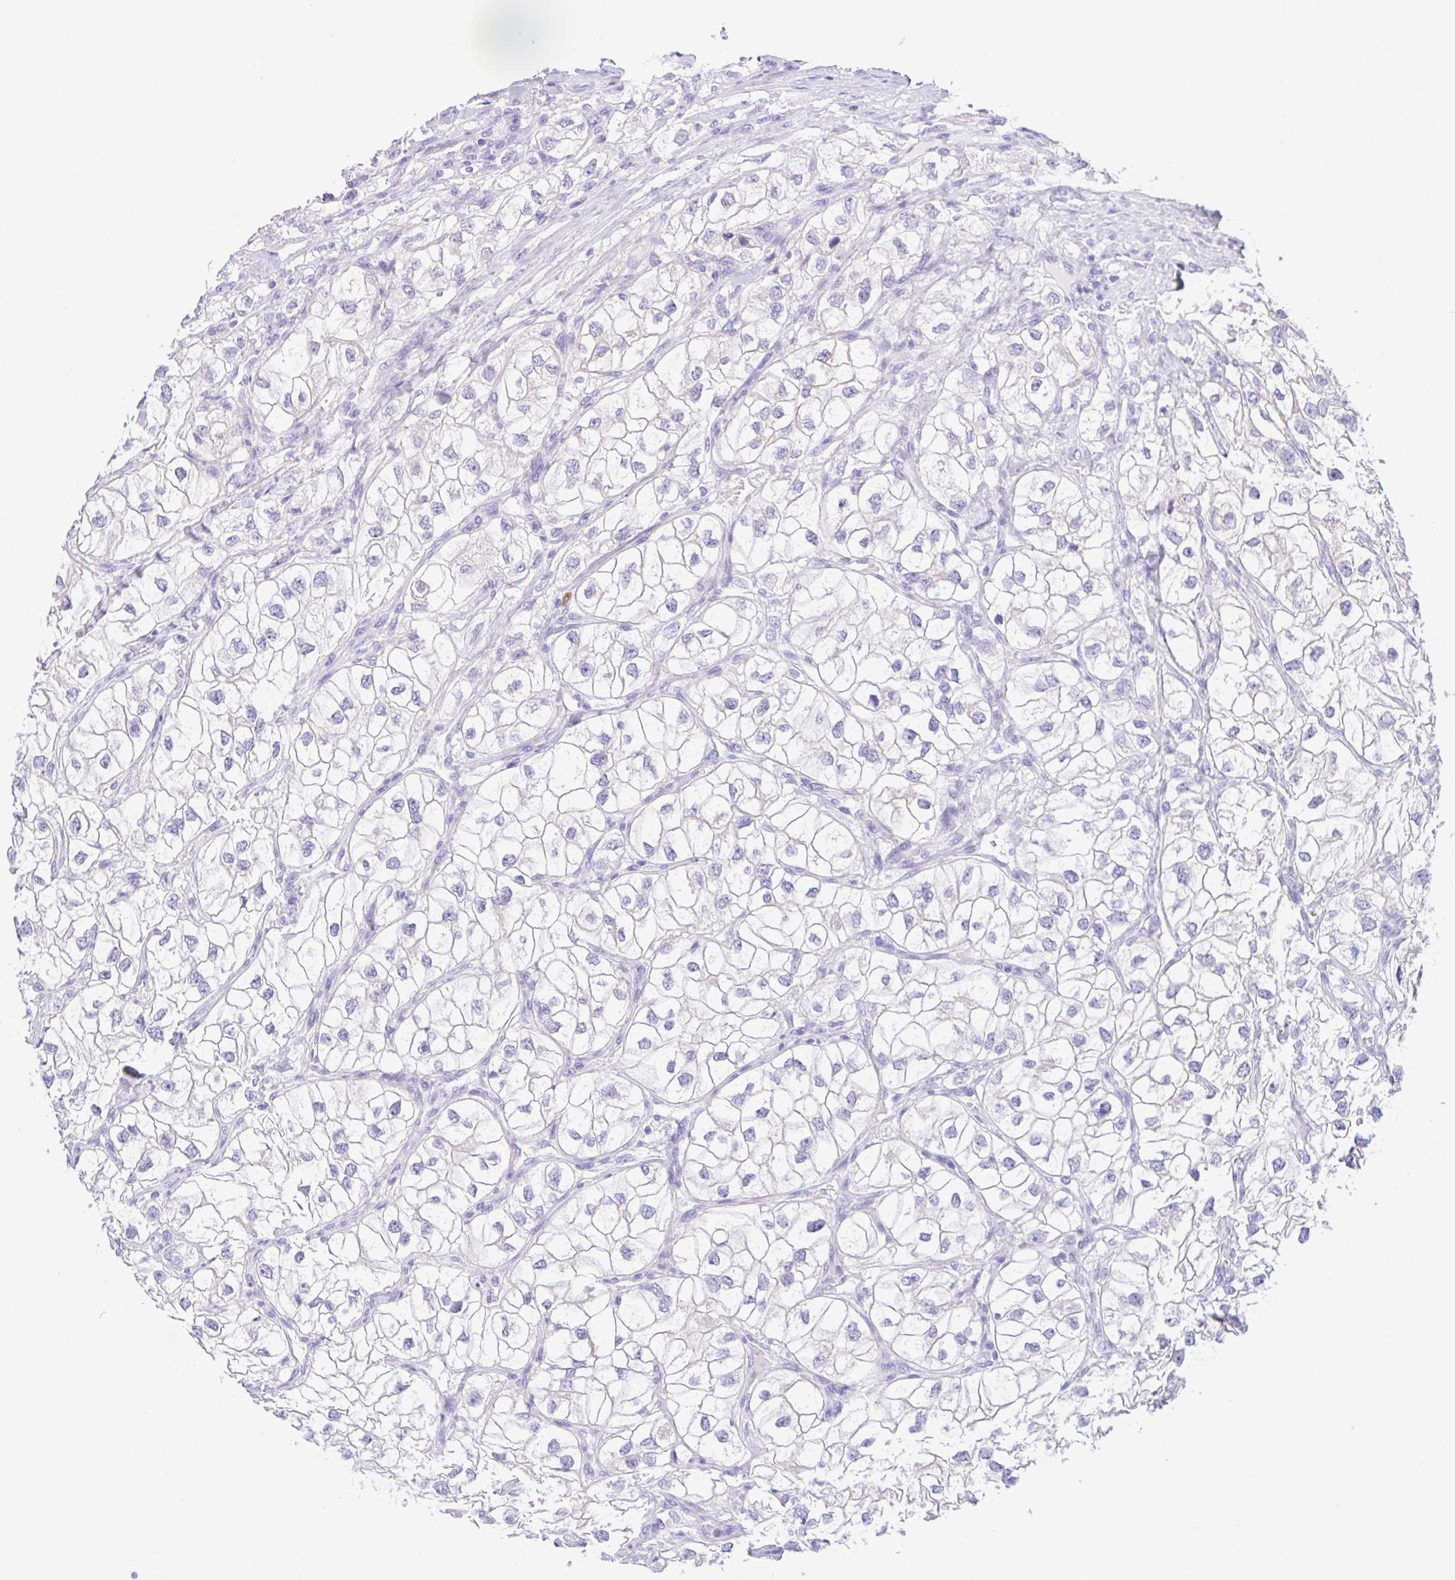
{"staining": {"intensity": "negative", "quantity": "none", "location": "none"}, "tissue": "renal cancer", "cell_type": "Tumor cells", "image_type": "cancer", "snomed": [{"axis": "morphology", "description": "Adenocarcinoma, NOS"}, {"axis": "topography", "description": "Kidney"}], "caption": "This is a image of IHC staining of renal cancer (adenocarcinoma), which shows no positivity in tumor cells.", "gene": "NCF1", "patient": {"sex": "male", "age": 59}}